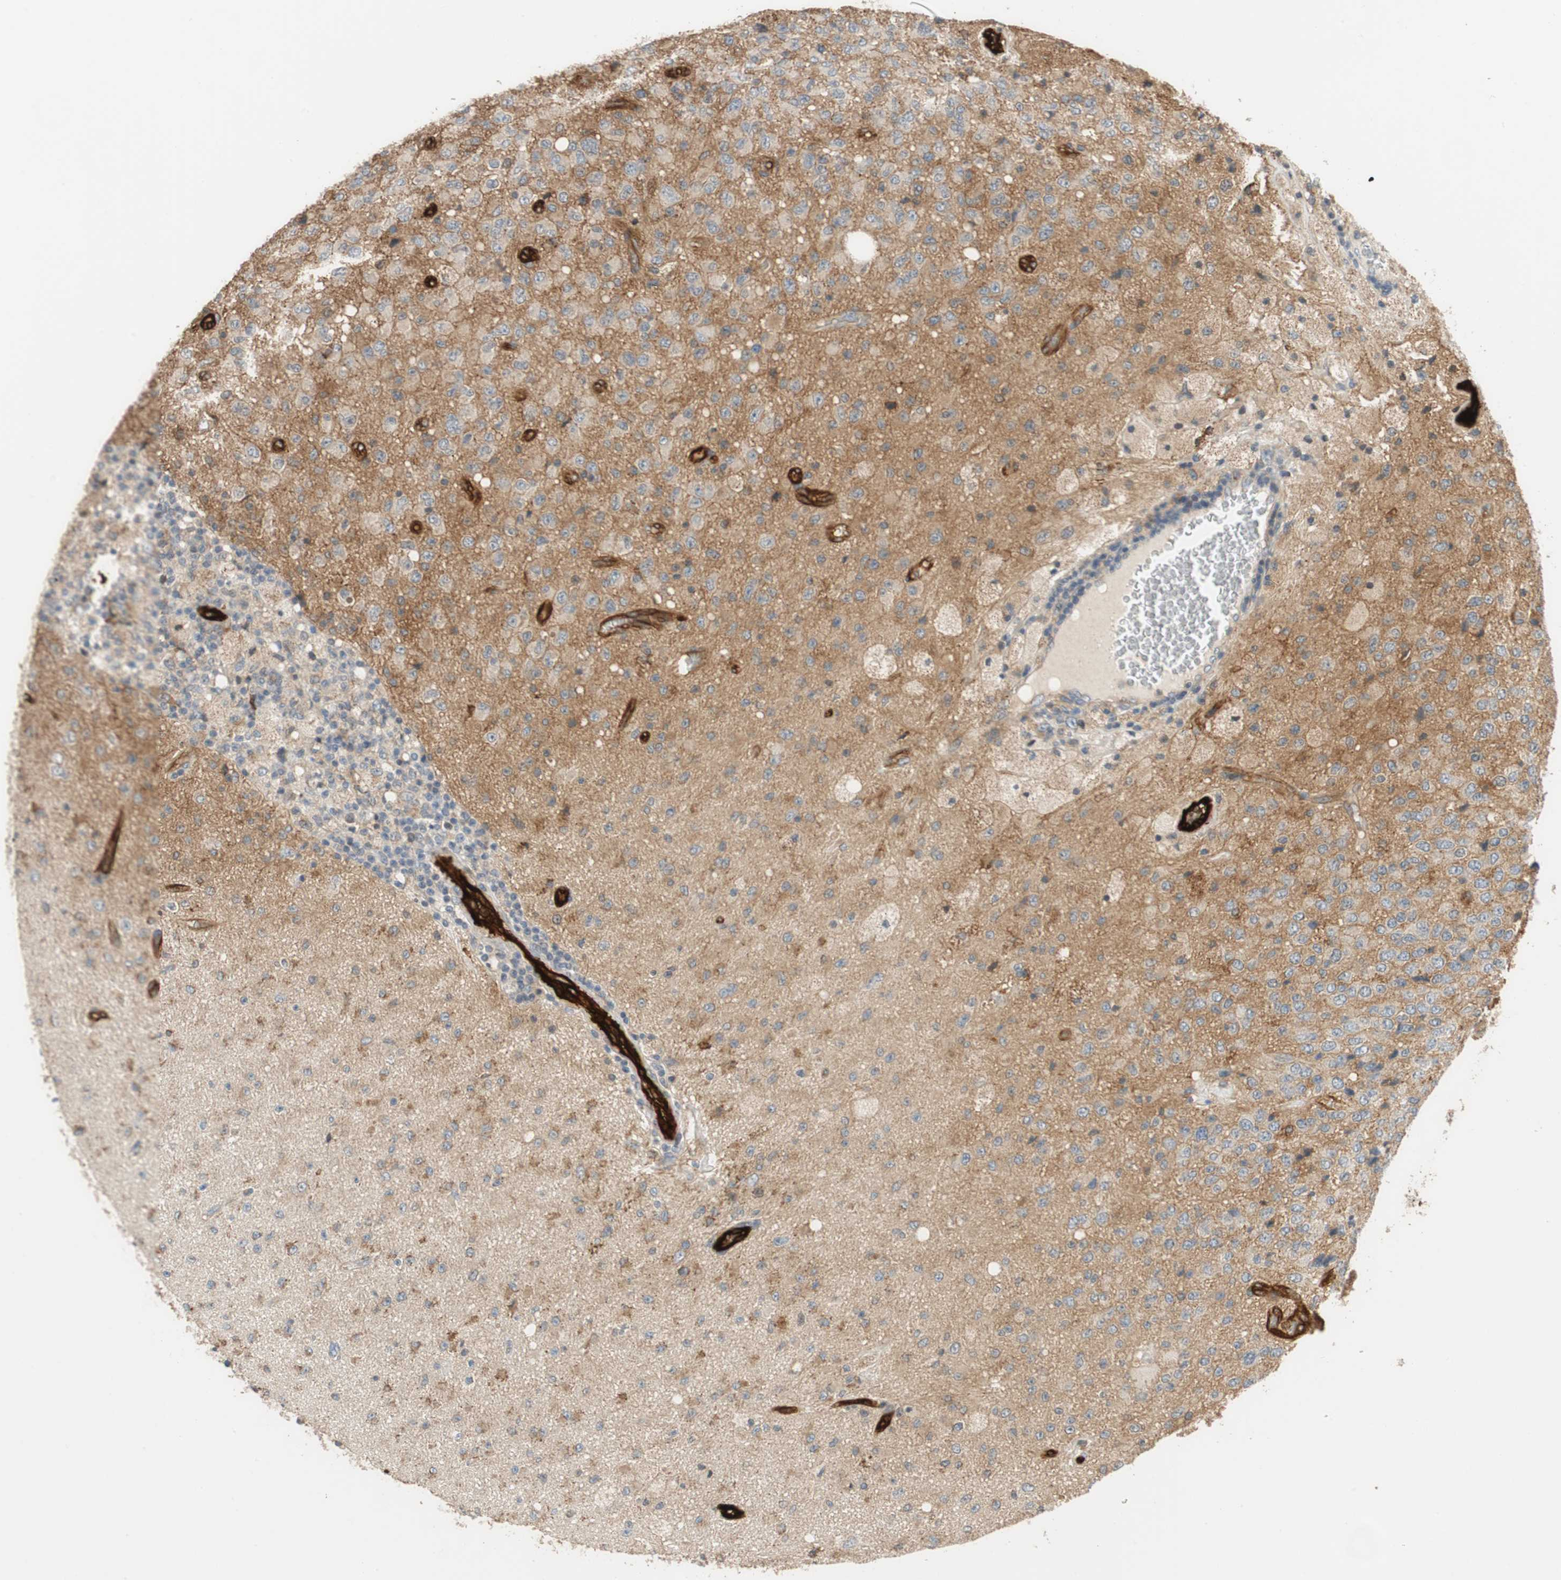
{"staining": {"intensity": "moderate", "quantity": ">75%", "location": "cytoplasmic/membranous"}, "tissue": "glioma", "cell_type": "Tumor cells", "image_type": "cancer", "snomed": [{"axis": "morphology", "description": "Glioma, malignant, High grade"}, {"axis": "topography", "description": "pancreas cauda"}], "caption": "Immunohistochemistry (IHC) of malignant glioma (high-grade) demonstrates medium levels of moderate cytoplasmic/membranous staining in approximately >75% of tumor cells.", "gene": "ALPL", "patient": {"sex": "male", "age": 60}}